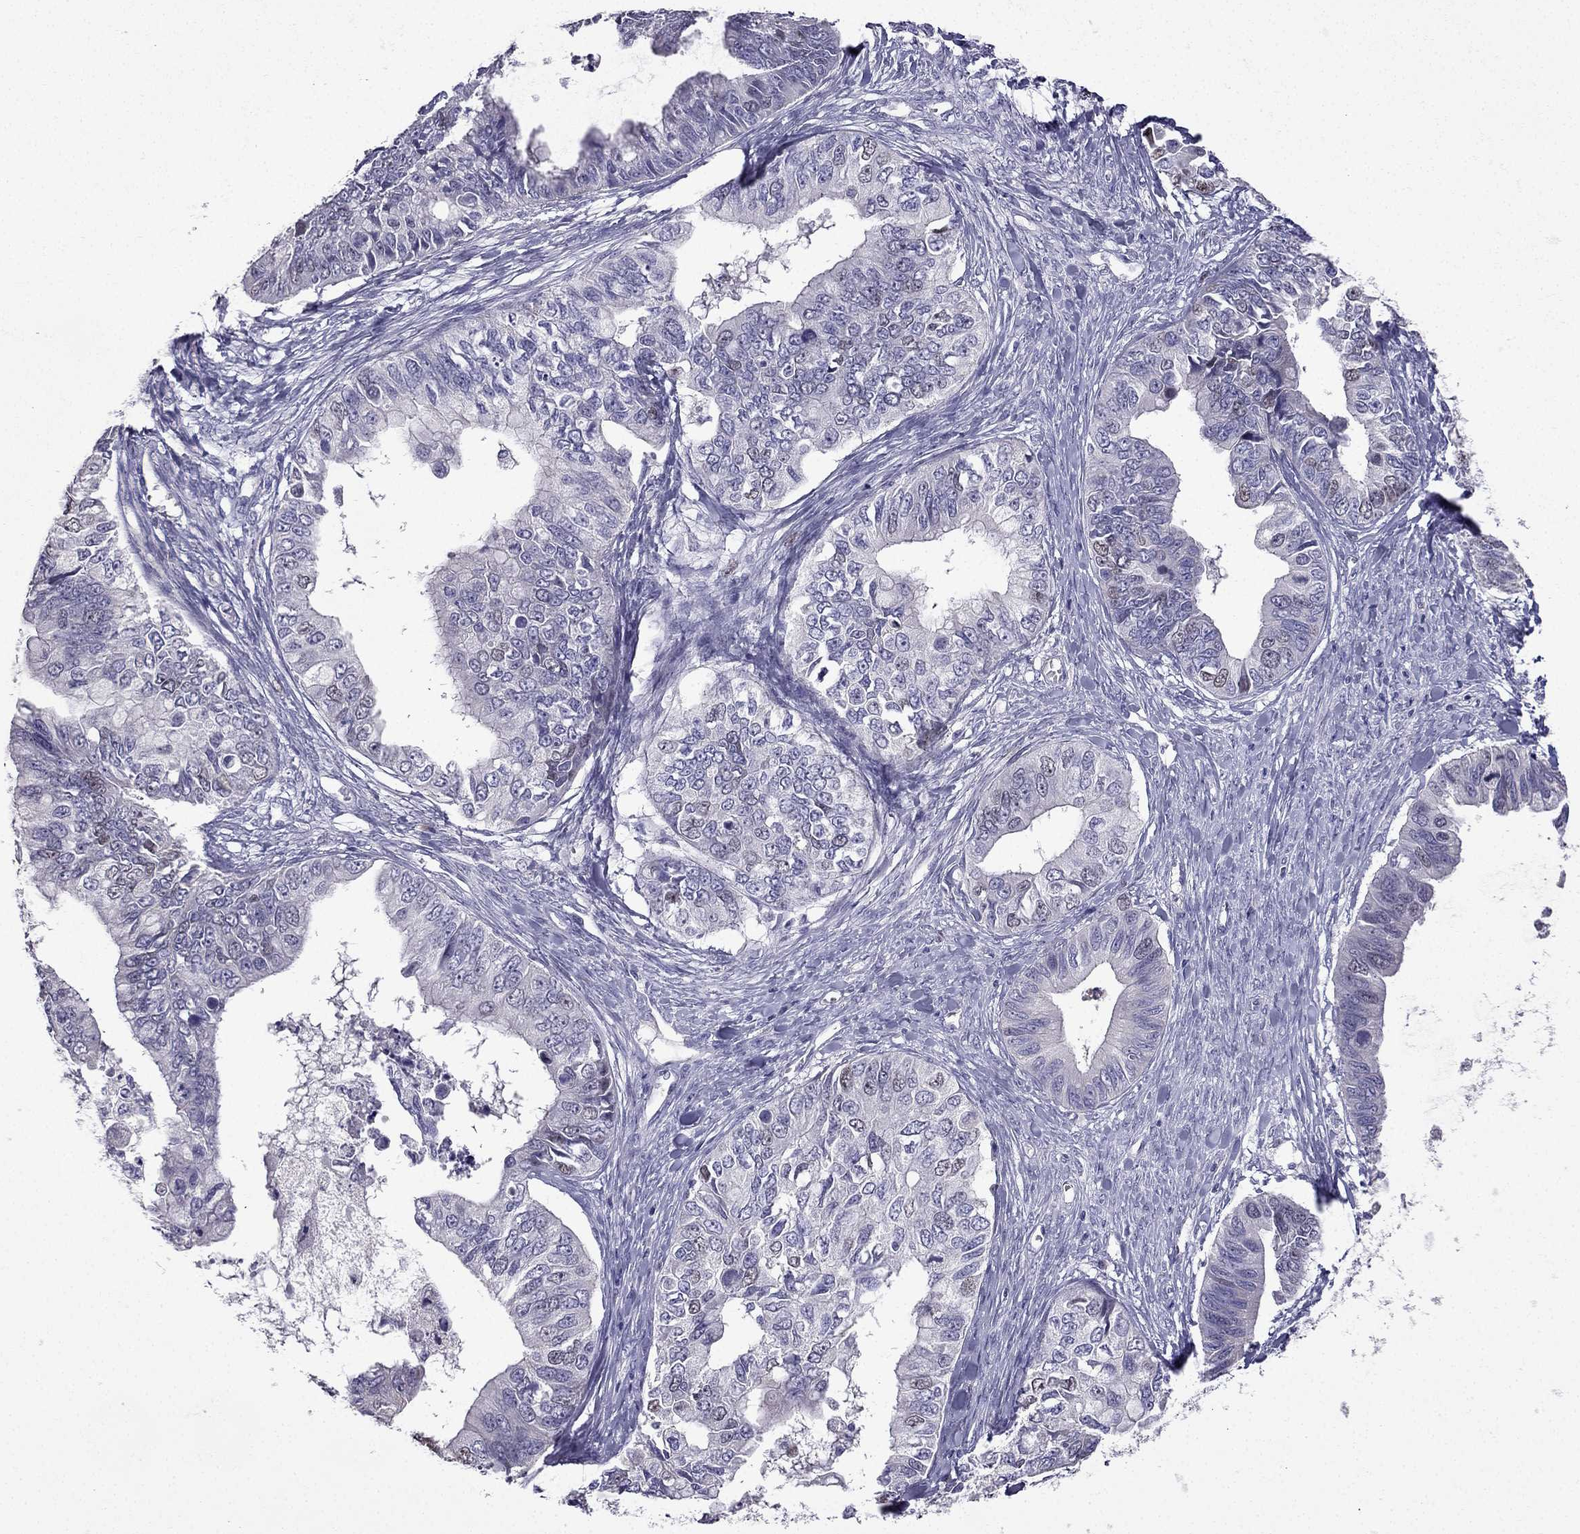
{"staining": {"intensity": "weak", "quantity": "<25%", "location": "nuclear"}, "tissue": "ovarian cancer", "cell_type": "Tumor cells", "image_type": "cancer", "snomed": [{"axis": "morphology", "description": "Cystadenocarcinoma, mucinous, NOS"}, {"axis": "topography", "description": "Ovary"}], "caption": "Immunohistochemistry (IHC) photomicrograph of neoplastic tissue: mucinous cystadenocarcinoma (ovarian) stained with DAB exhibits no significant protein expression in tumor cells.", "gene": "UHRF1", "patient": {"sex": "female", "age": 76}}